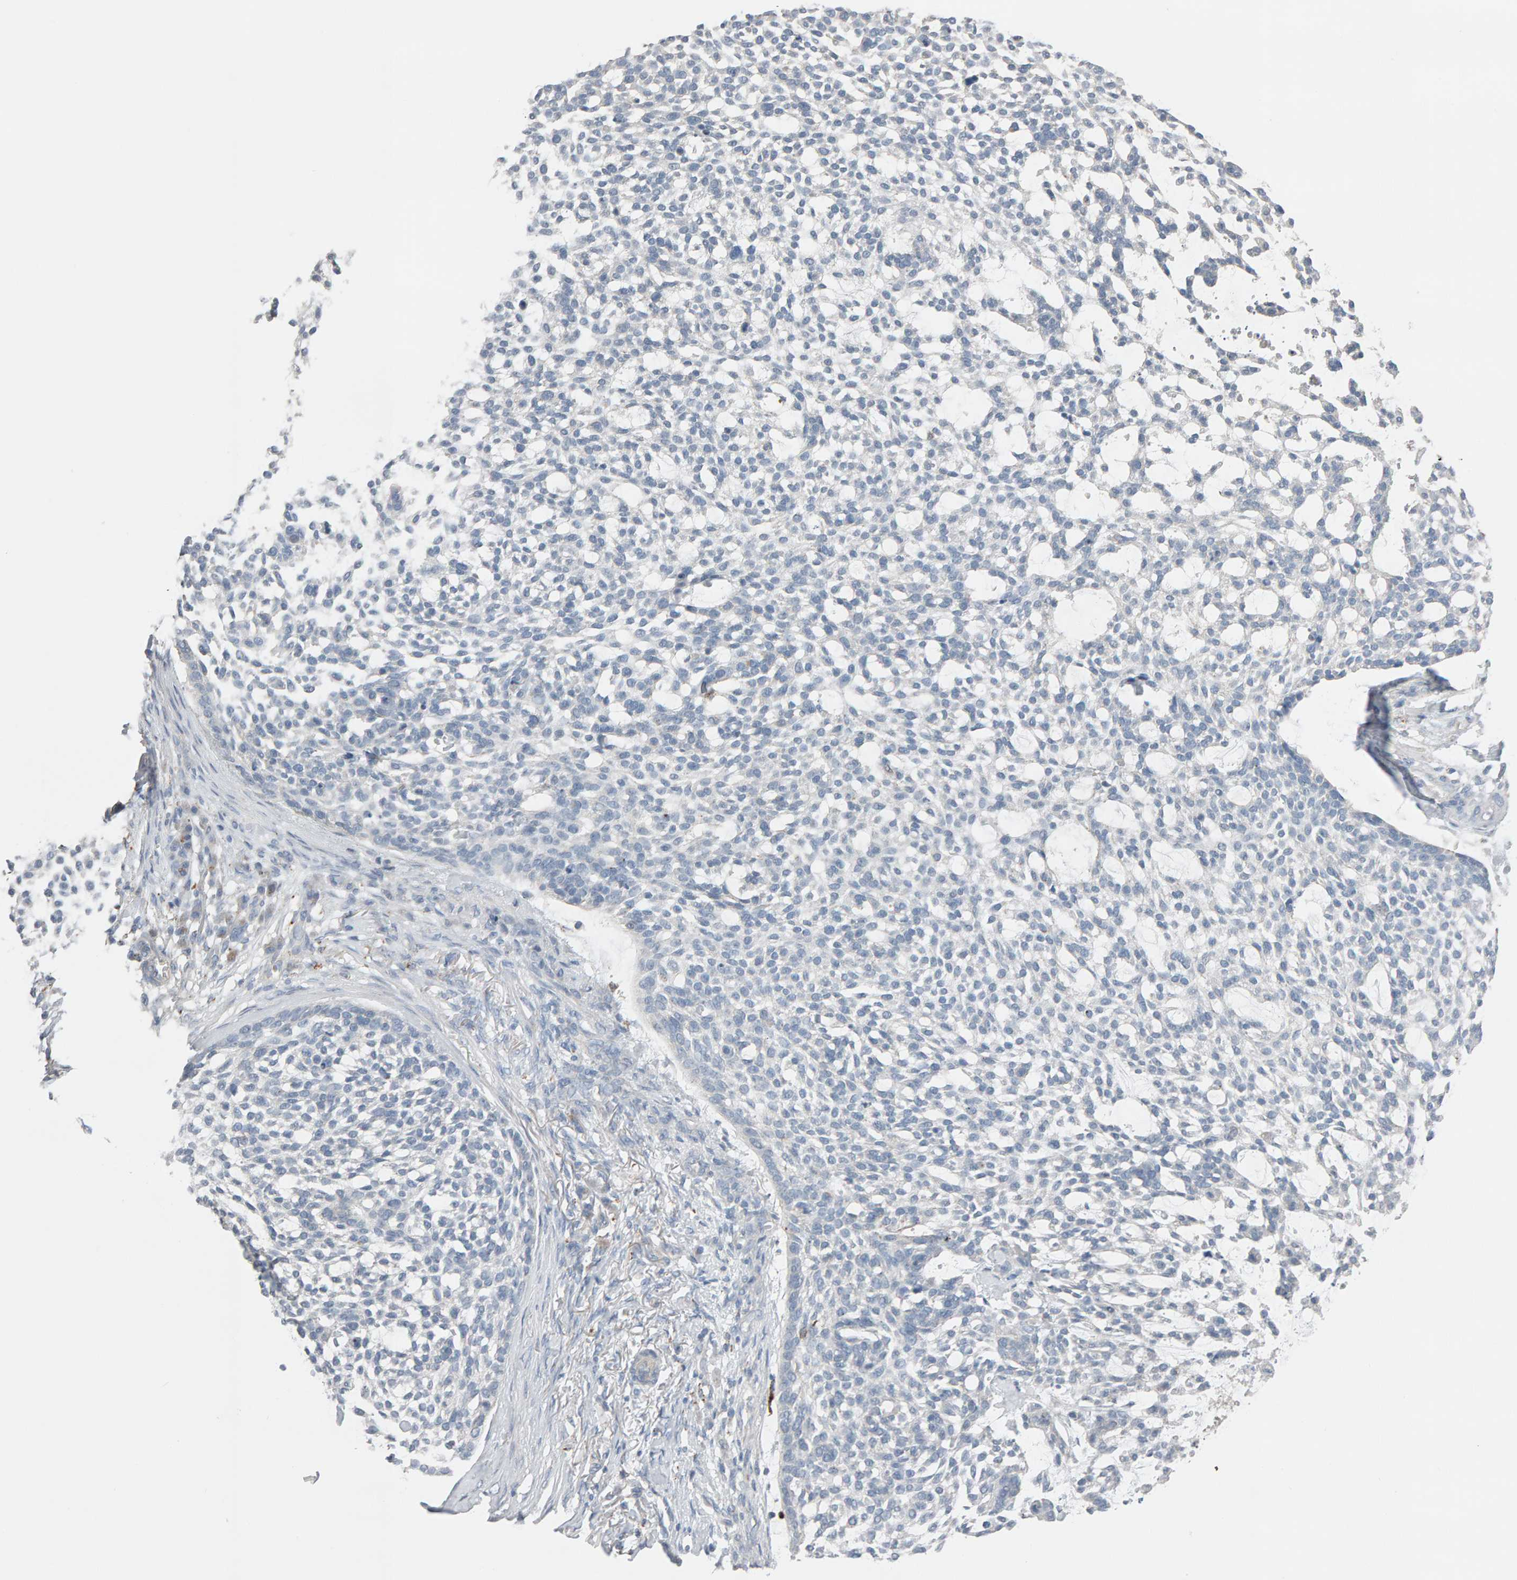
{"staining": {"intensity": "negative", "quantity": "none", "location": "none"}, "tissue": "skin cancer", "cell_type": "Tumor cells", "image_type": "cancer", "snomed": [{"axis": "morphology", "description": "Basal cell carcinoma"}, {"axis": "topography", "description": "Skin"}], "caption": "There is no significant positivity in tumor cells of basal cell carcinoma (skin).", "gene": "IPPK", "patient": {"sex": "female", "age": 64}}